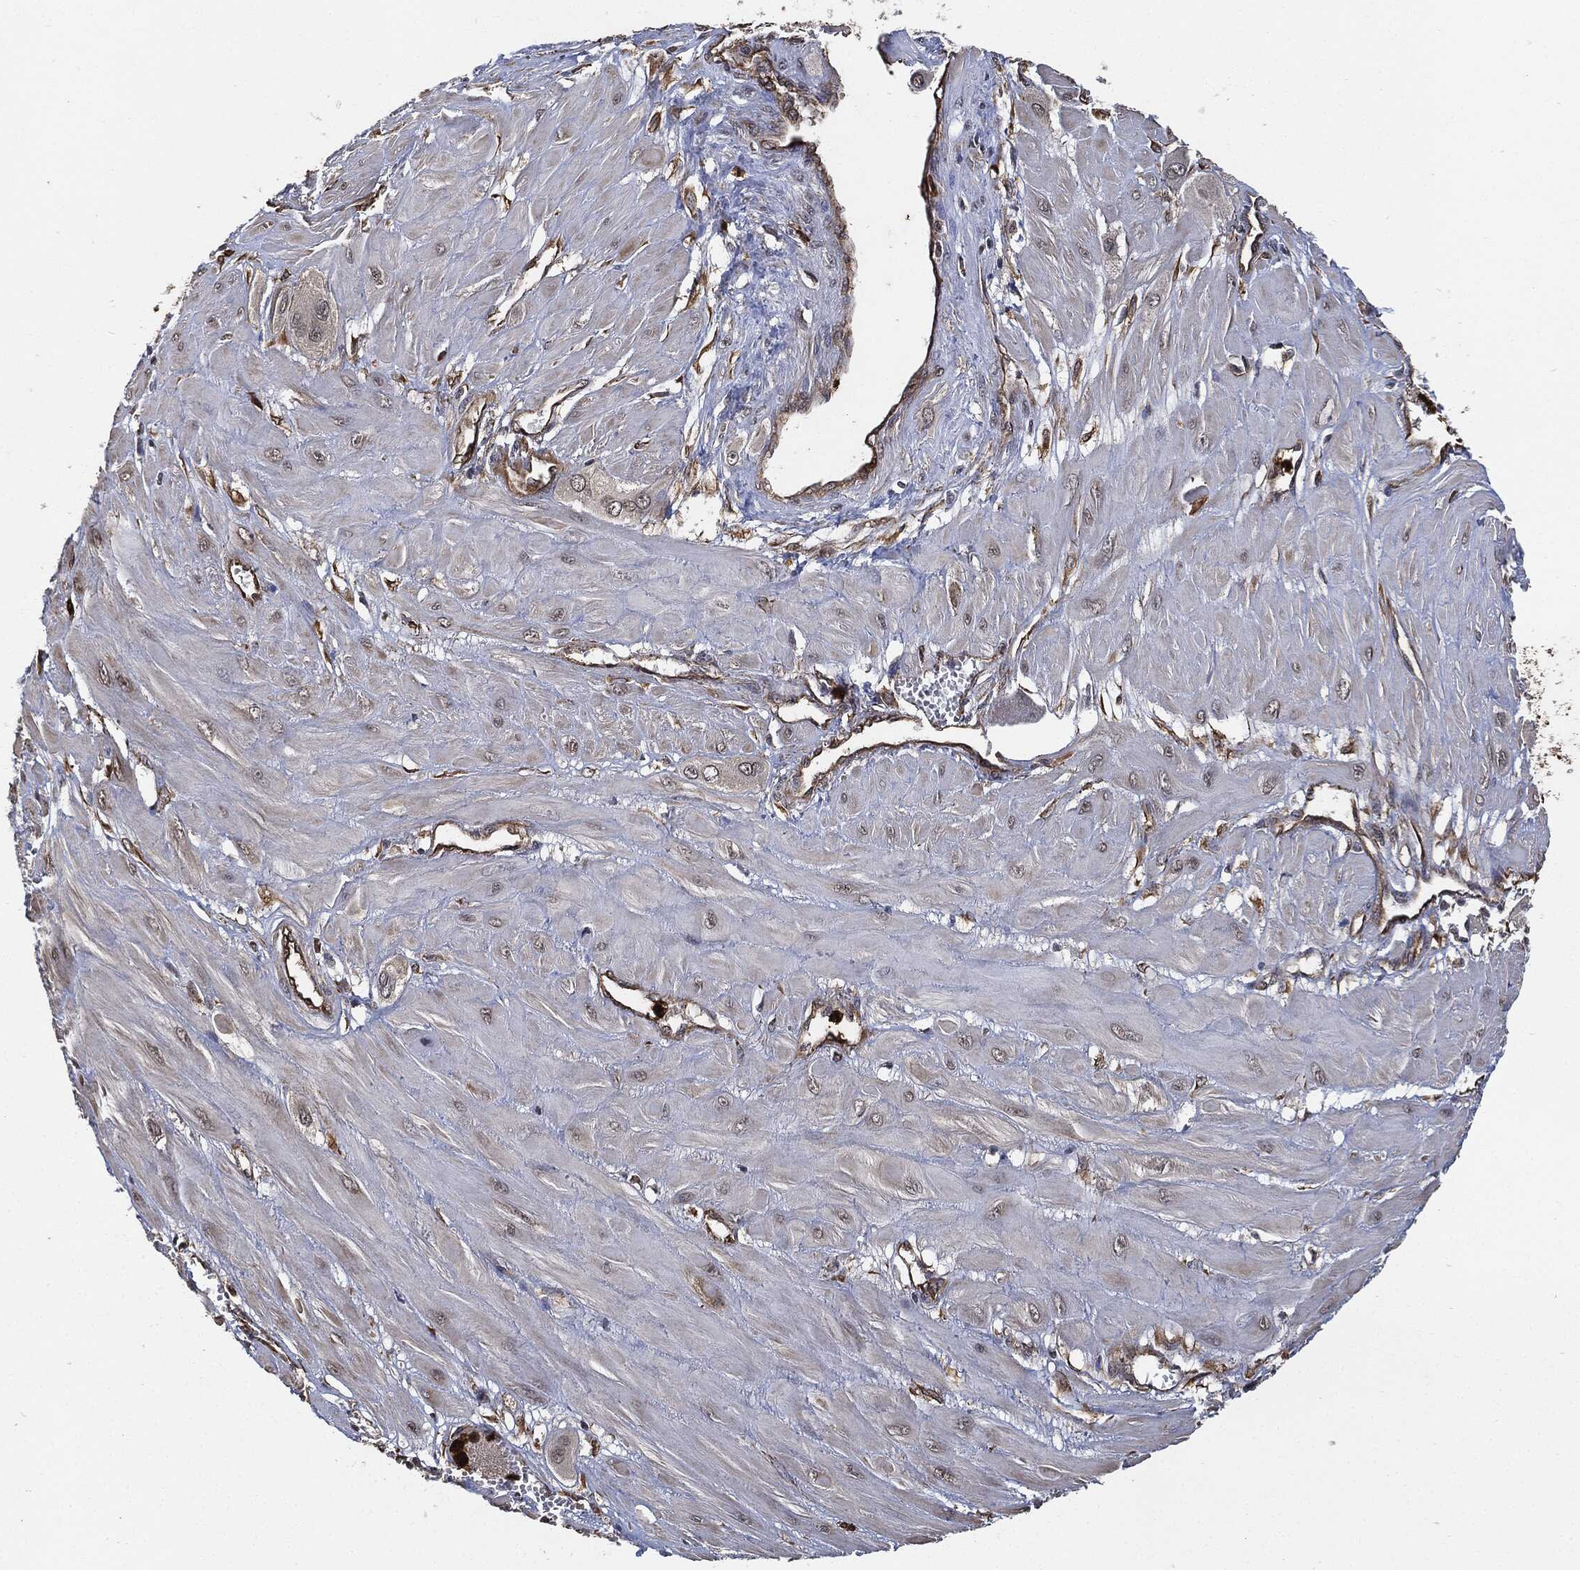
{"staining": {"intensity": "weak", "quantity": "25%-75%", "location": "cytoplasmic/membranous"}, "tissue": "cervical cancer", "cell_type": "Tumor cells", "image_type": "cancer", "snomed": [{"axis": "morphology", "description": "Squamous cell carcinoma, NOS"}, {"axis": "topography", "description": "Cervix"}], "caption": "Immunohistochemical staining of human cervical cancer shows weak cytoplasmic/membranous protein positivity in about 25%-75% of tumor cells. (Brightfield microscopy of DAB IHC at high magnification).", "gene": "S100A9", "patient": {"sex": "female", "age": 34}}